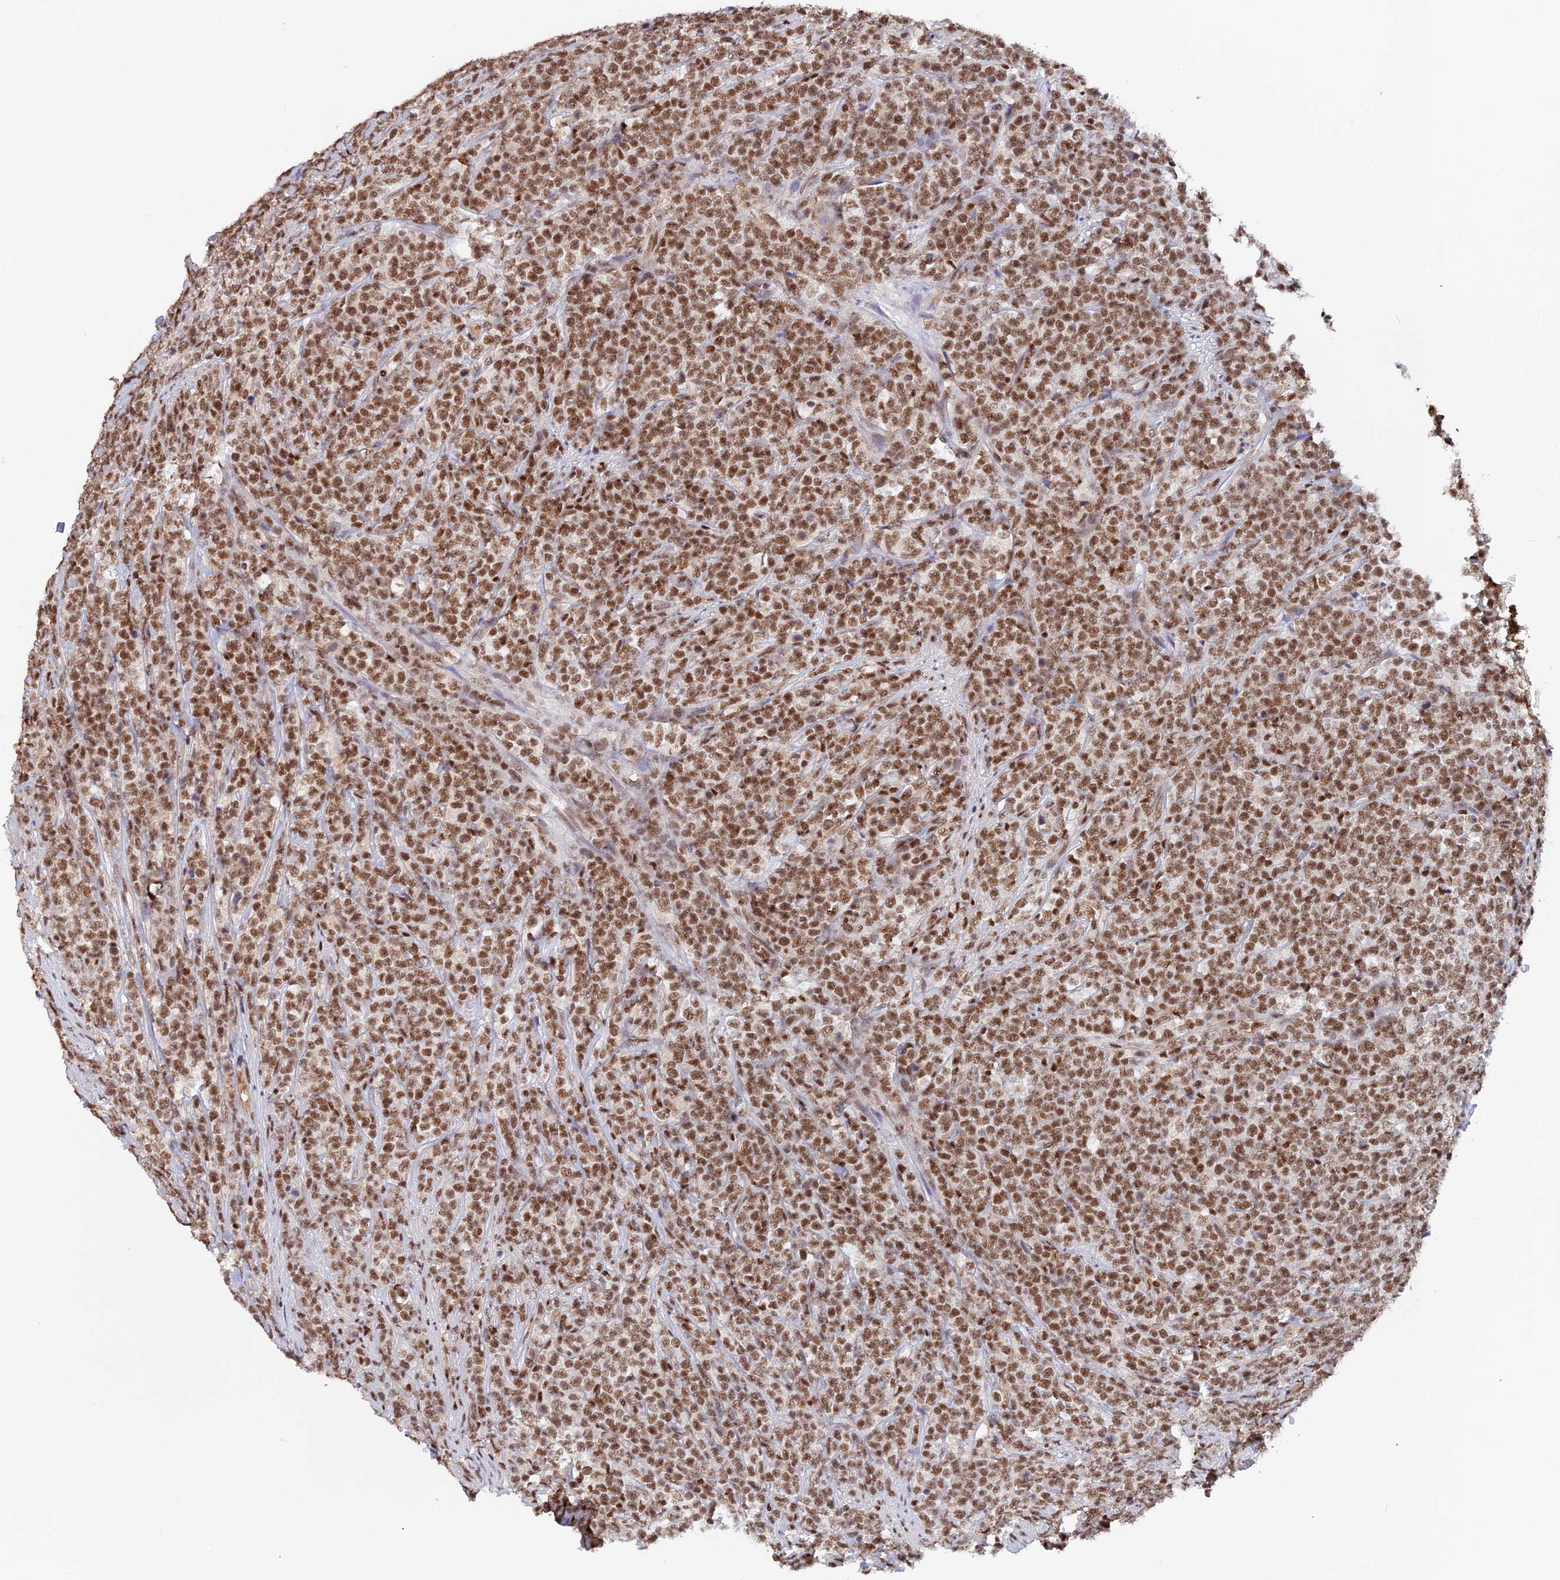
{"staining": {"intensity": "moderate", "quantity": ">75%", "location": "nuclear"}, "tissue": "lymphoma", "cell_type": "Tumor cells", "image_type": "cancer", "snomed": [{"axis": "morphology", "description": "Malignant lymphoma, non-Hodgkin's type, High grade"}, {"axis": "topography", "description": "Small intestine"}], "caption": "This histopathology image reveals lymphoma stained with IHC to label a protein in brown. The nuclear of tumor cells show moderate positivity for the protein. Nuclei are counter-stained blue.", "gene": "THAP11", "patient": {"sex": "male", "age": 8}}